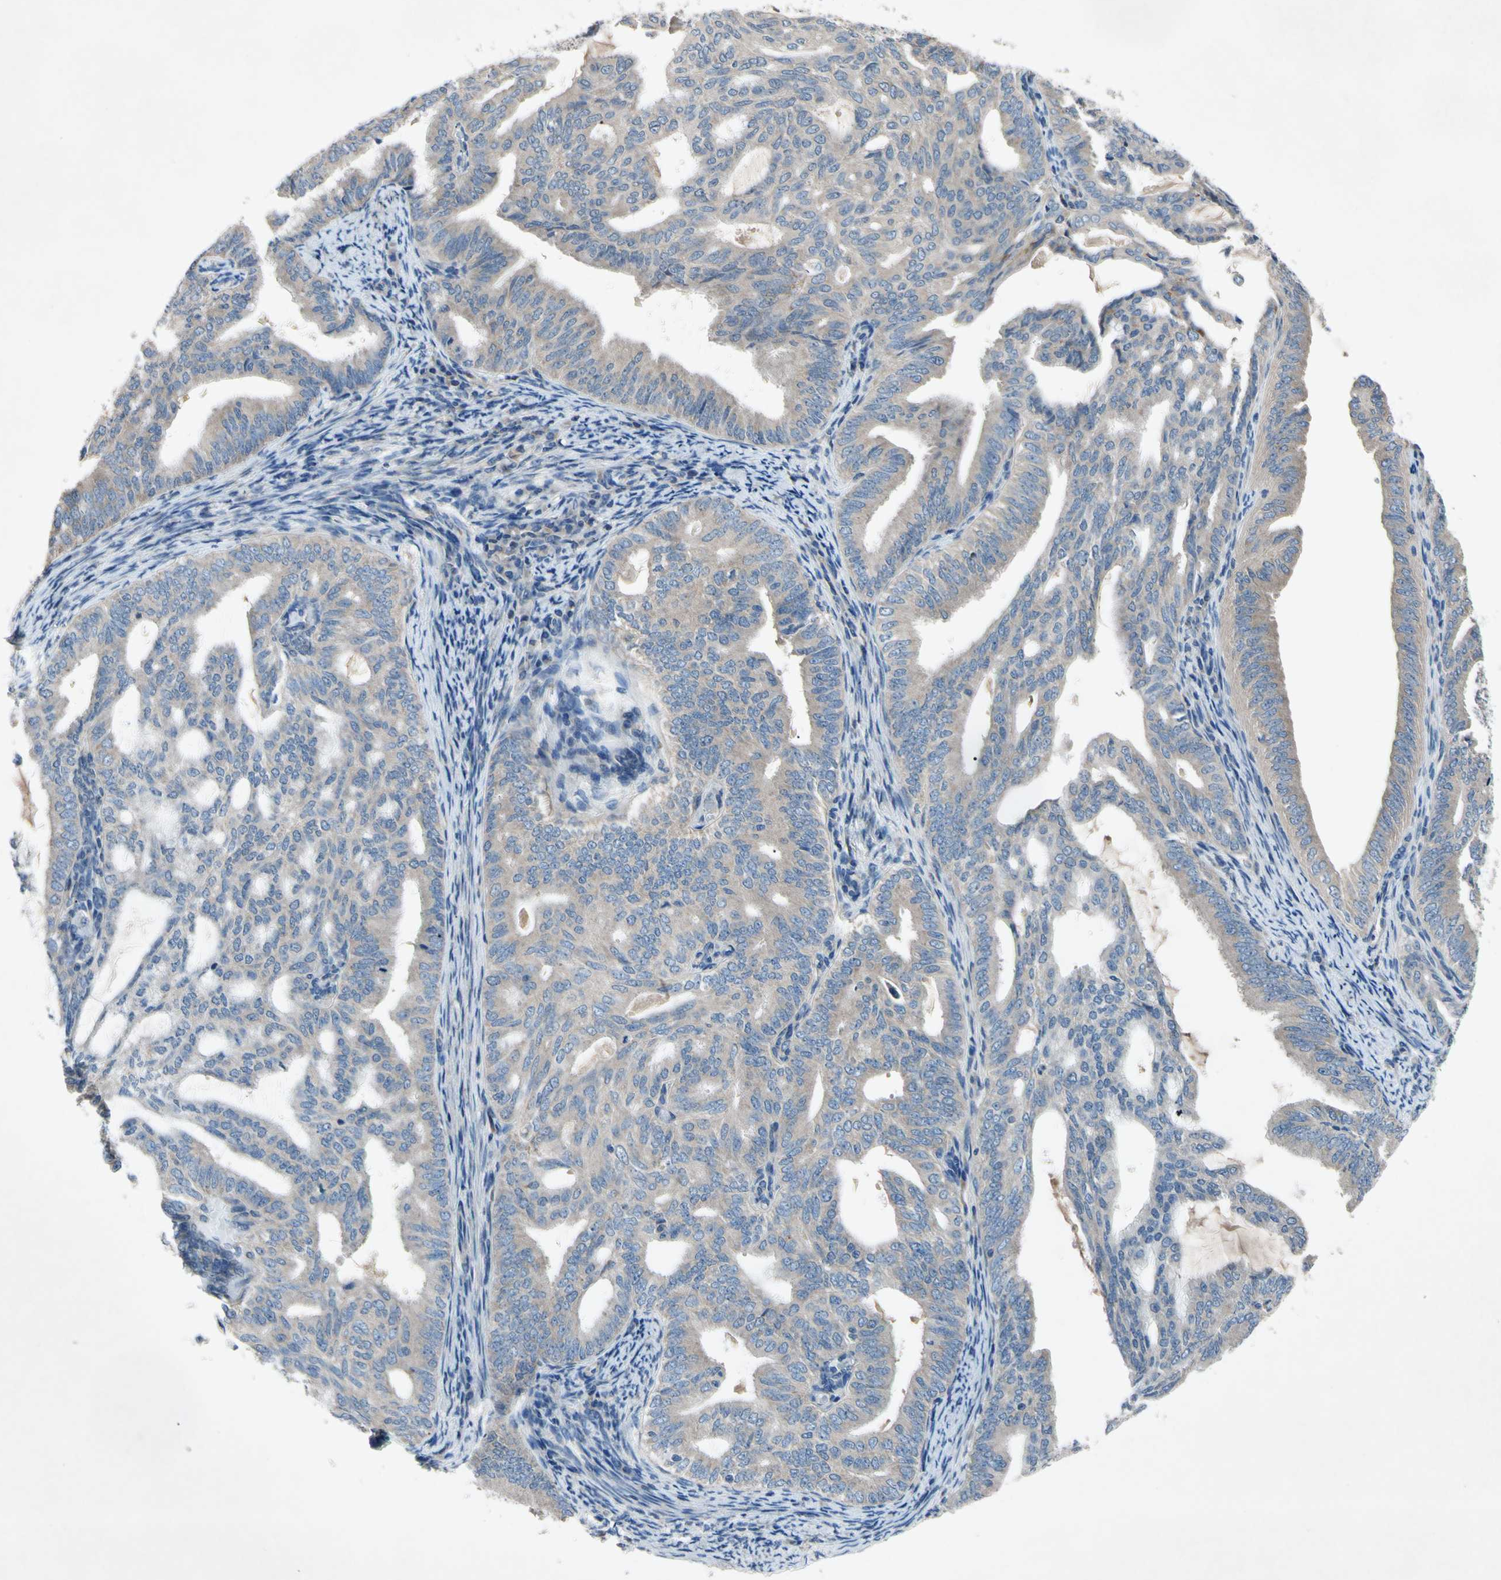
{"staining": {"intensity": "weak", "quantity": ">75%", "location": "cytoplasmic/membranous"}, "tissue": "endometrial cancer", "cell_type": "Tumor cells", "image_type": "cancer", "snomed": [{"axis": "morphology", "description": "Adenocarcinoma, NOS"}, {"axis": "topography", "description": "Endometrium"}], "caption": "Immunohistochemistry (IHC) of endometrial cancer (adenocarcinoma) exhibits low levels of weak cytoplasmic/membranous positivity in about >75% of tumor cells. Using DAB (brown) and hematoxylin (blue) stains, captured at high magnification using brightfield microscopy.", "gene": "HILPDA", "patient": {"sex": "female", "age": 58}}